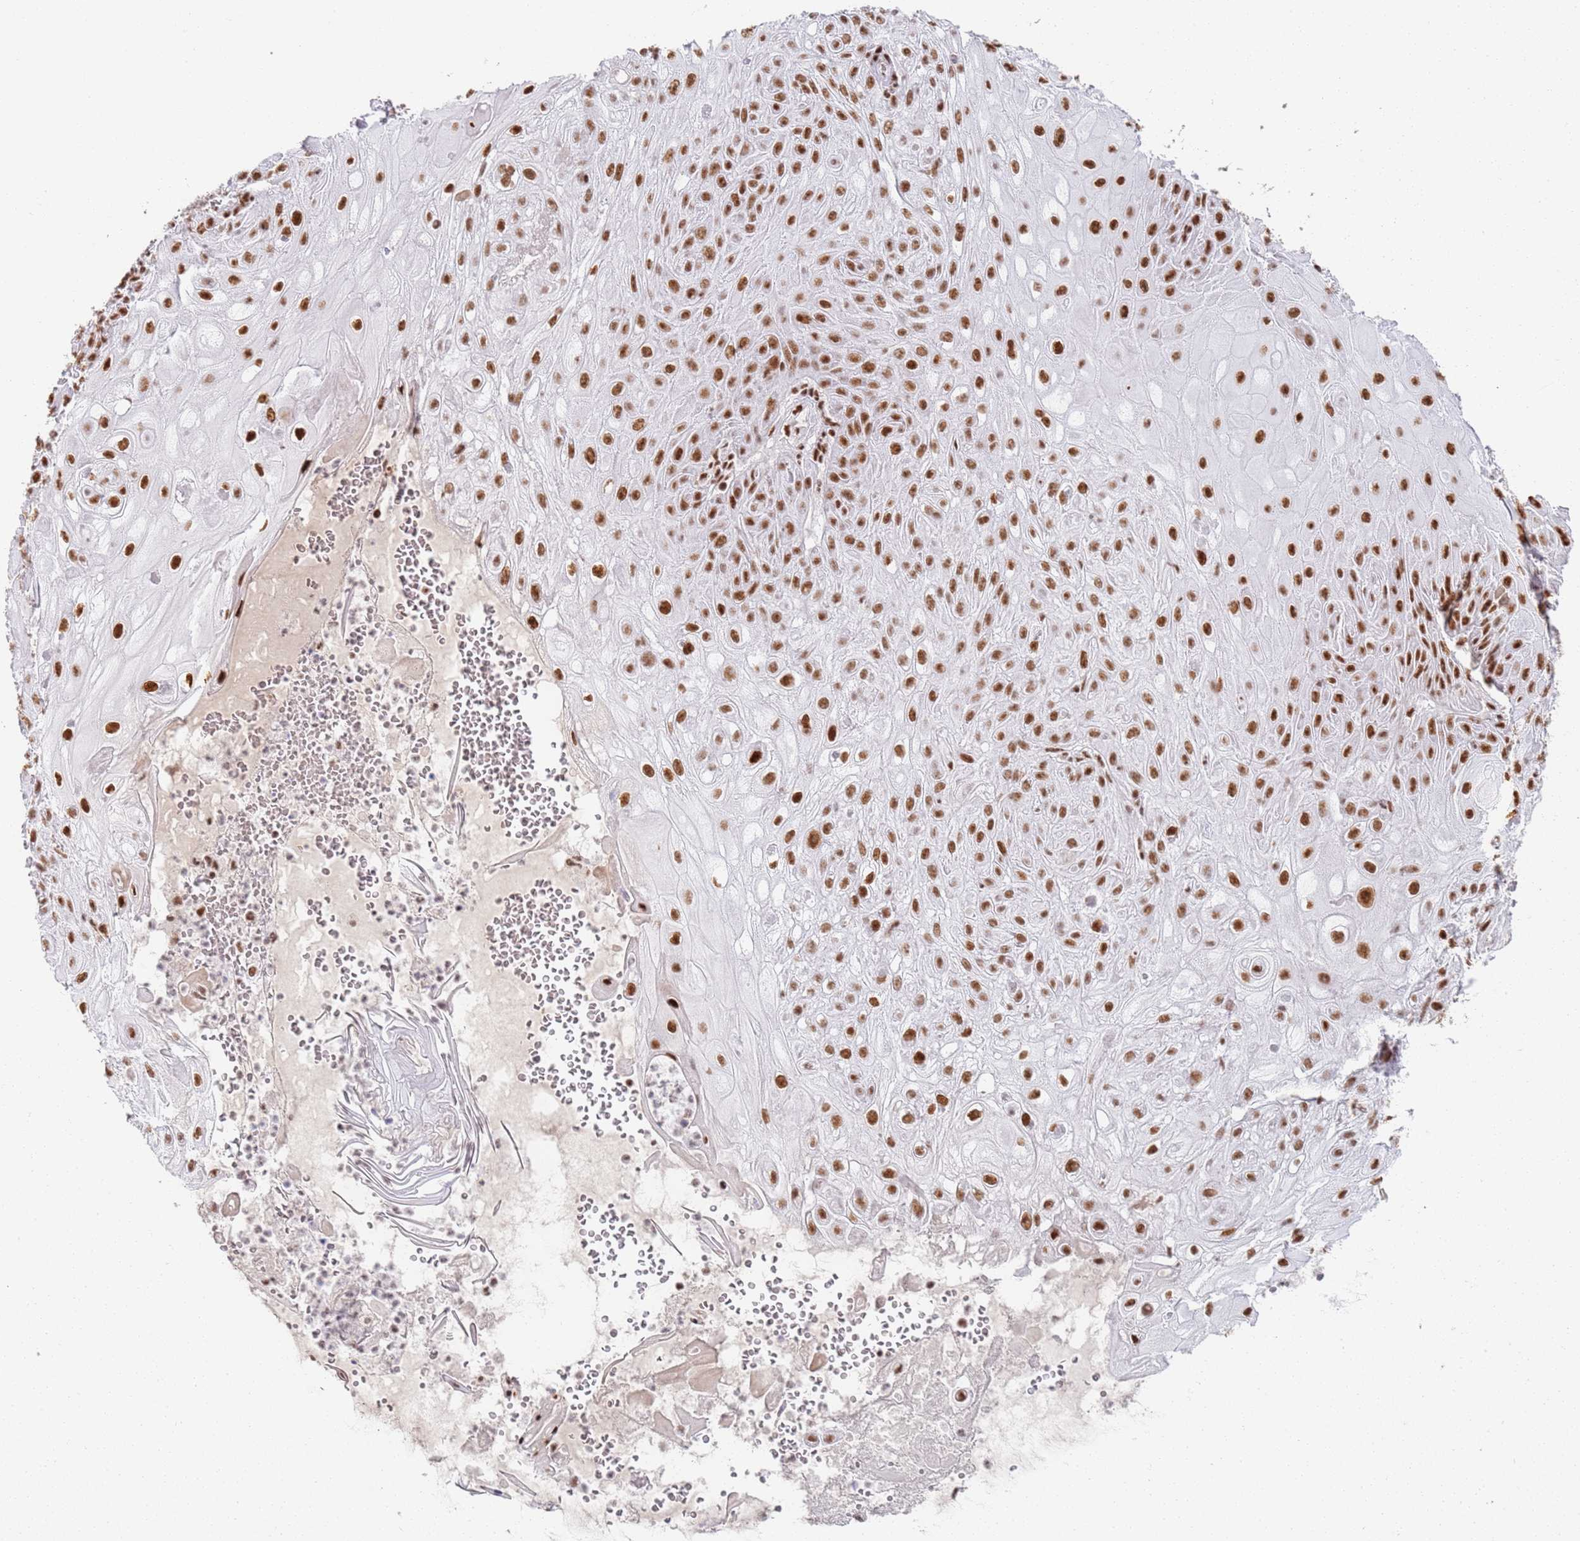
{"staining": {"intensity": "strong", "quantity": ">75%", "location": "nuclear"}, "tissue": "skin cancer", "cell_type": "Tumor cells", "image_type": "cancer", "snomed": [{"axis": "morphology", "description": "Normal tissue, NOS"}, {"axis": "morphology", "description": "Squamous cell carcinoma, NOS"}, {"axis": "topography", "description": "Skin"}, {"axis": "topography", "description": "Cartilage tissue"}], "caption": "This is an image of IHC staining of skin cancer, which shows strong expression in the nuclear of tumor cells.", "gene": "AKAP8L", "patient": {"sex": "female", "age": 79}}